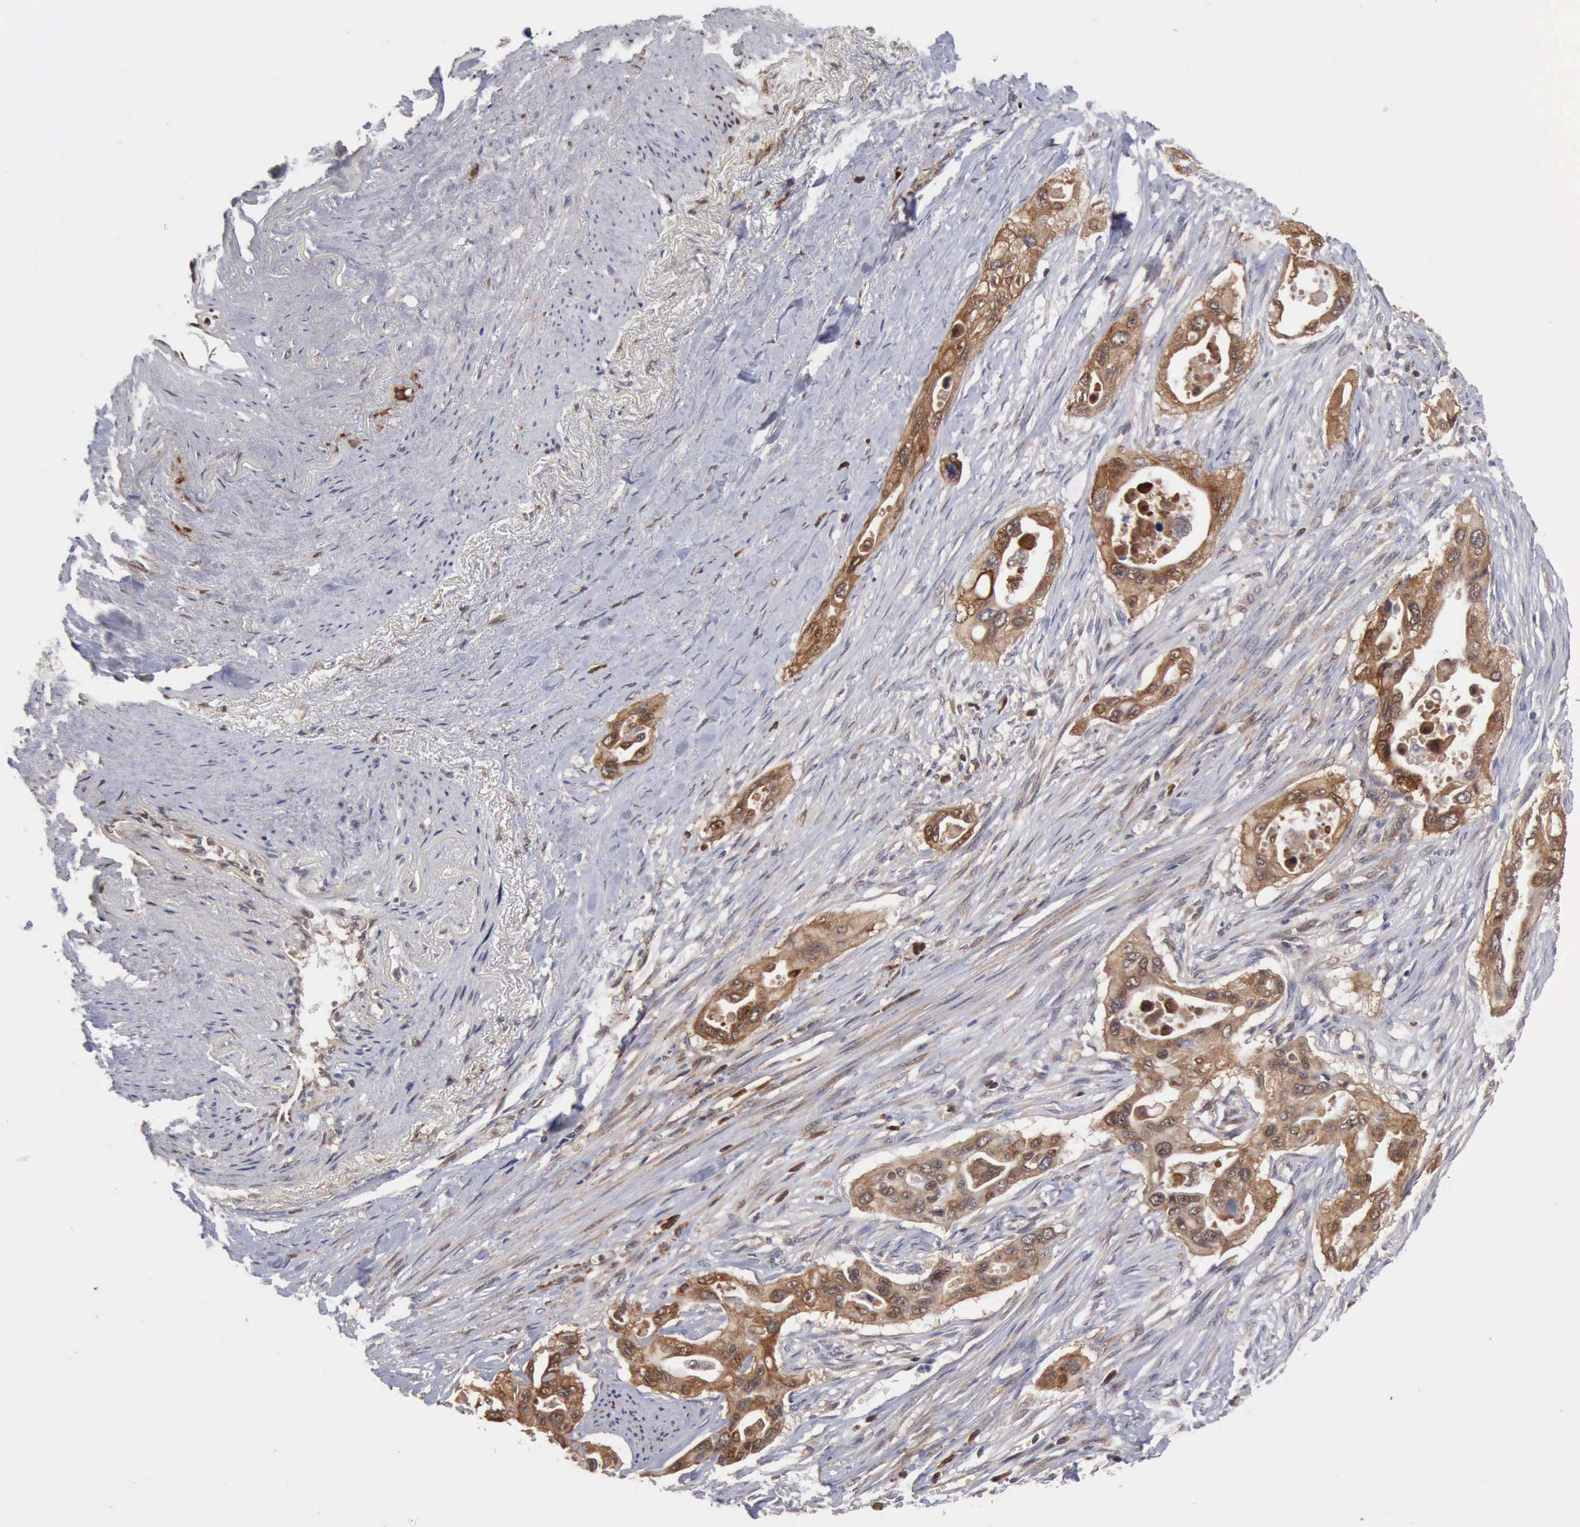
{"staining": {"intensity": "moderate", "quantity": ">75%", "location": "cytoplasmic/membranous"}, "tissue": "pancreatic cancer", "cell_type": "Tumor cells", "image_type": "cancer", "snomed": [{"axis": "morphology", "description": "Adenocarcinoma, NOS"}, {"axis": "topography", "description": "Pancreas"}], "caption": "A micrograph showing moderate cytoplasmic/membranous staining in about >75% of tumor cells in pancreatic cancer (adenocarcinoma), as visualized by brown immunohistochemical staining.", "gene": "APOL2", "patient": {"sex": "male", "age": 77}}